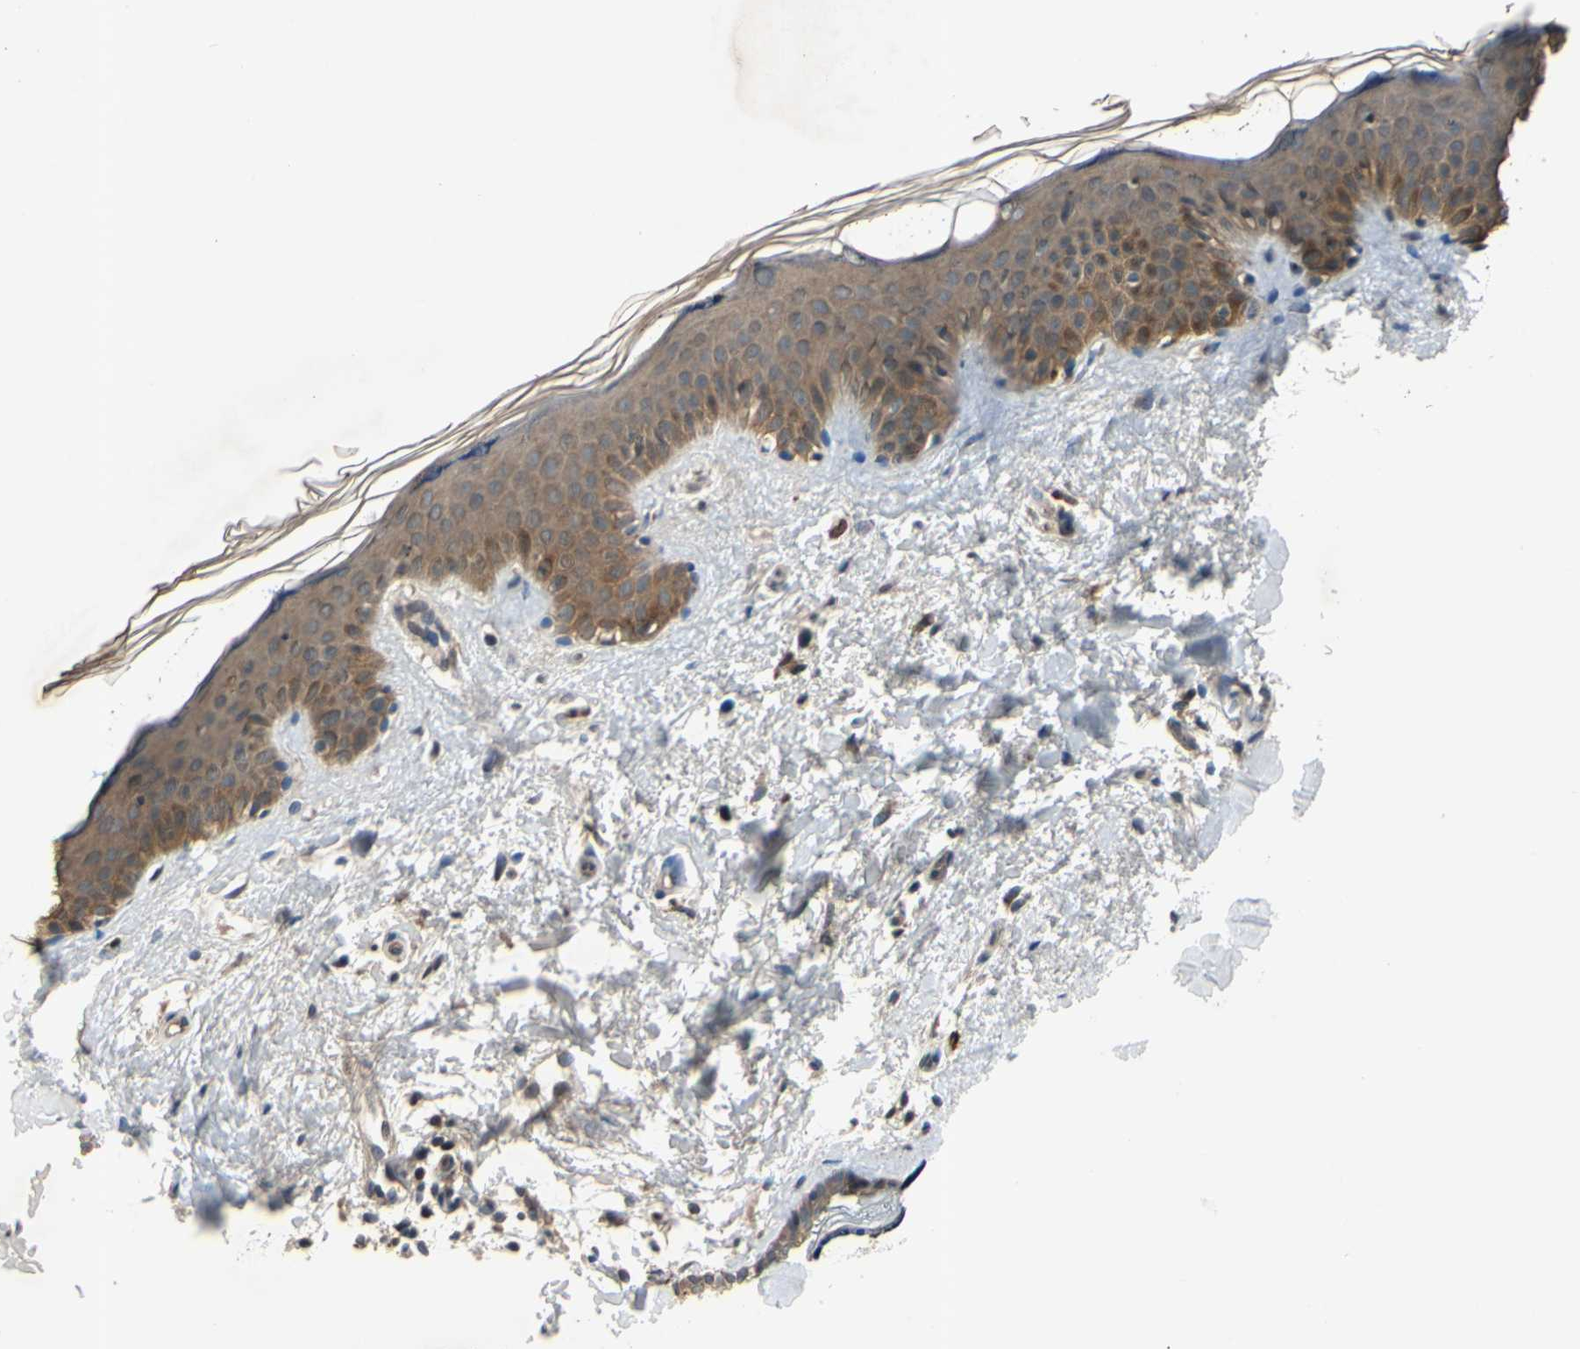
{"staining": {"intensity": "moderate", "quantity": ">75%", "location": "cytoplasmic/membranous"}, "tissue": "skin", "cell_type": "Fibroblasts", "image_type": "normal", "snomed": [{"axis": "morphology", "description": "Normal tissue, NOS"}, {"axis": "topography", "description": "Skin"}], "caption": "High-power microscopy captured an IHC micrograph of benign skin, revealing moderate cytoplasmic/membranous positivity in approximately >75% of fibroblasts.", "gene": "XIAP", "patient": {"sex": "male", "age": 67}}